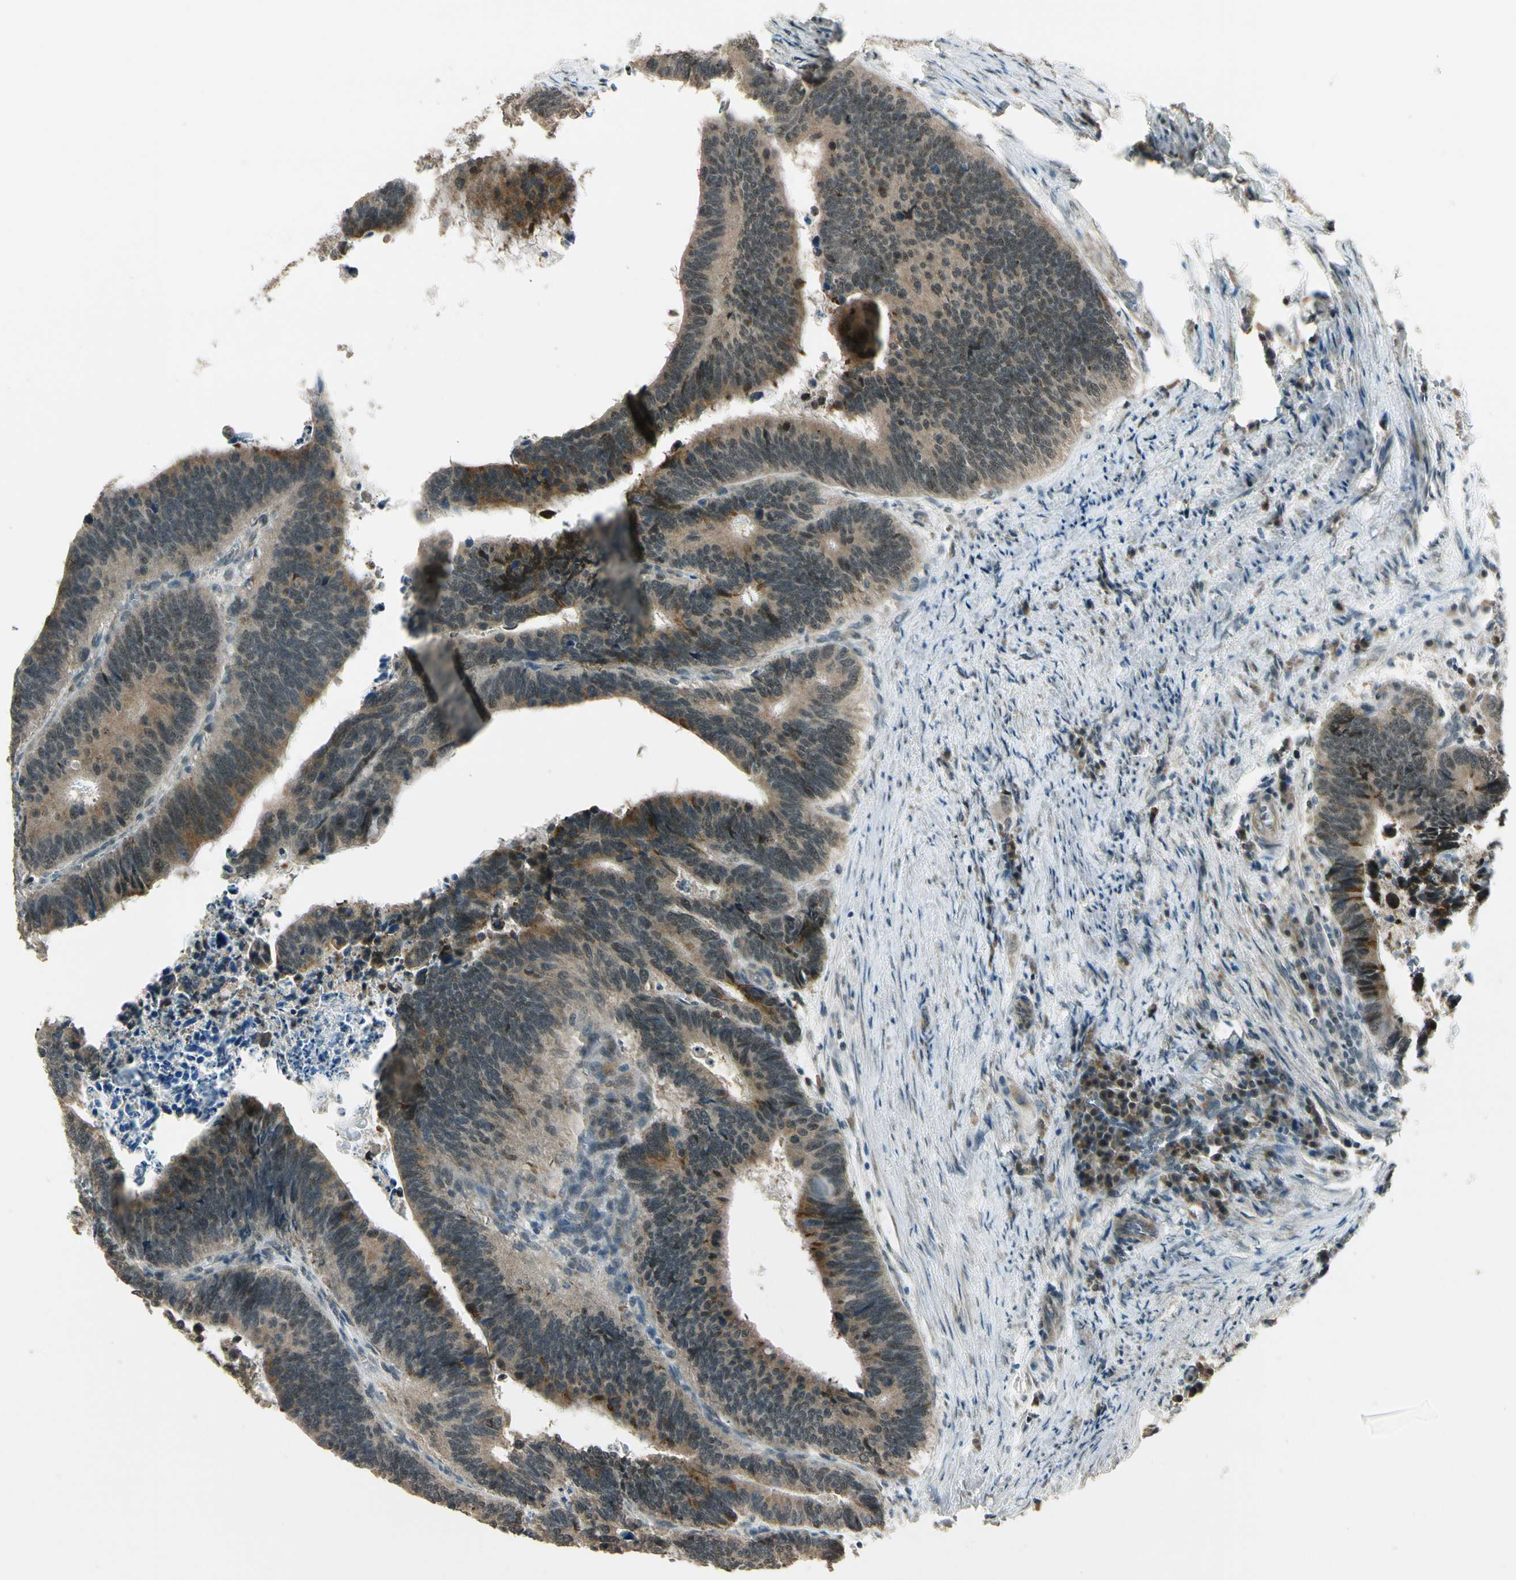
{"staining": {"intensity": "weak", "quantity": ">75%", "location": "cytoplasmic/membranous,nuclear"}, "tissue": "colorectal cancer", "cell_type": "Tumor cells", "image_type": "cancer", "snomed": [{"axis": "morphology", "description": "Adenocarcinoma, NOS"}, {"axis": "topography", "description": "Colon"}], "caption": "Colorectal adenocarcinoma stained for a protein demonstrates weak cytoplasmic/membranous and nuclear positivity in tumor cells.", "gene": "MCPH1", "patient": {"sex": "male", "age": 72}}